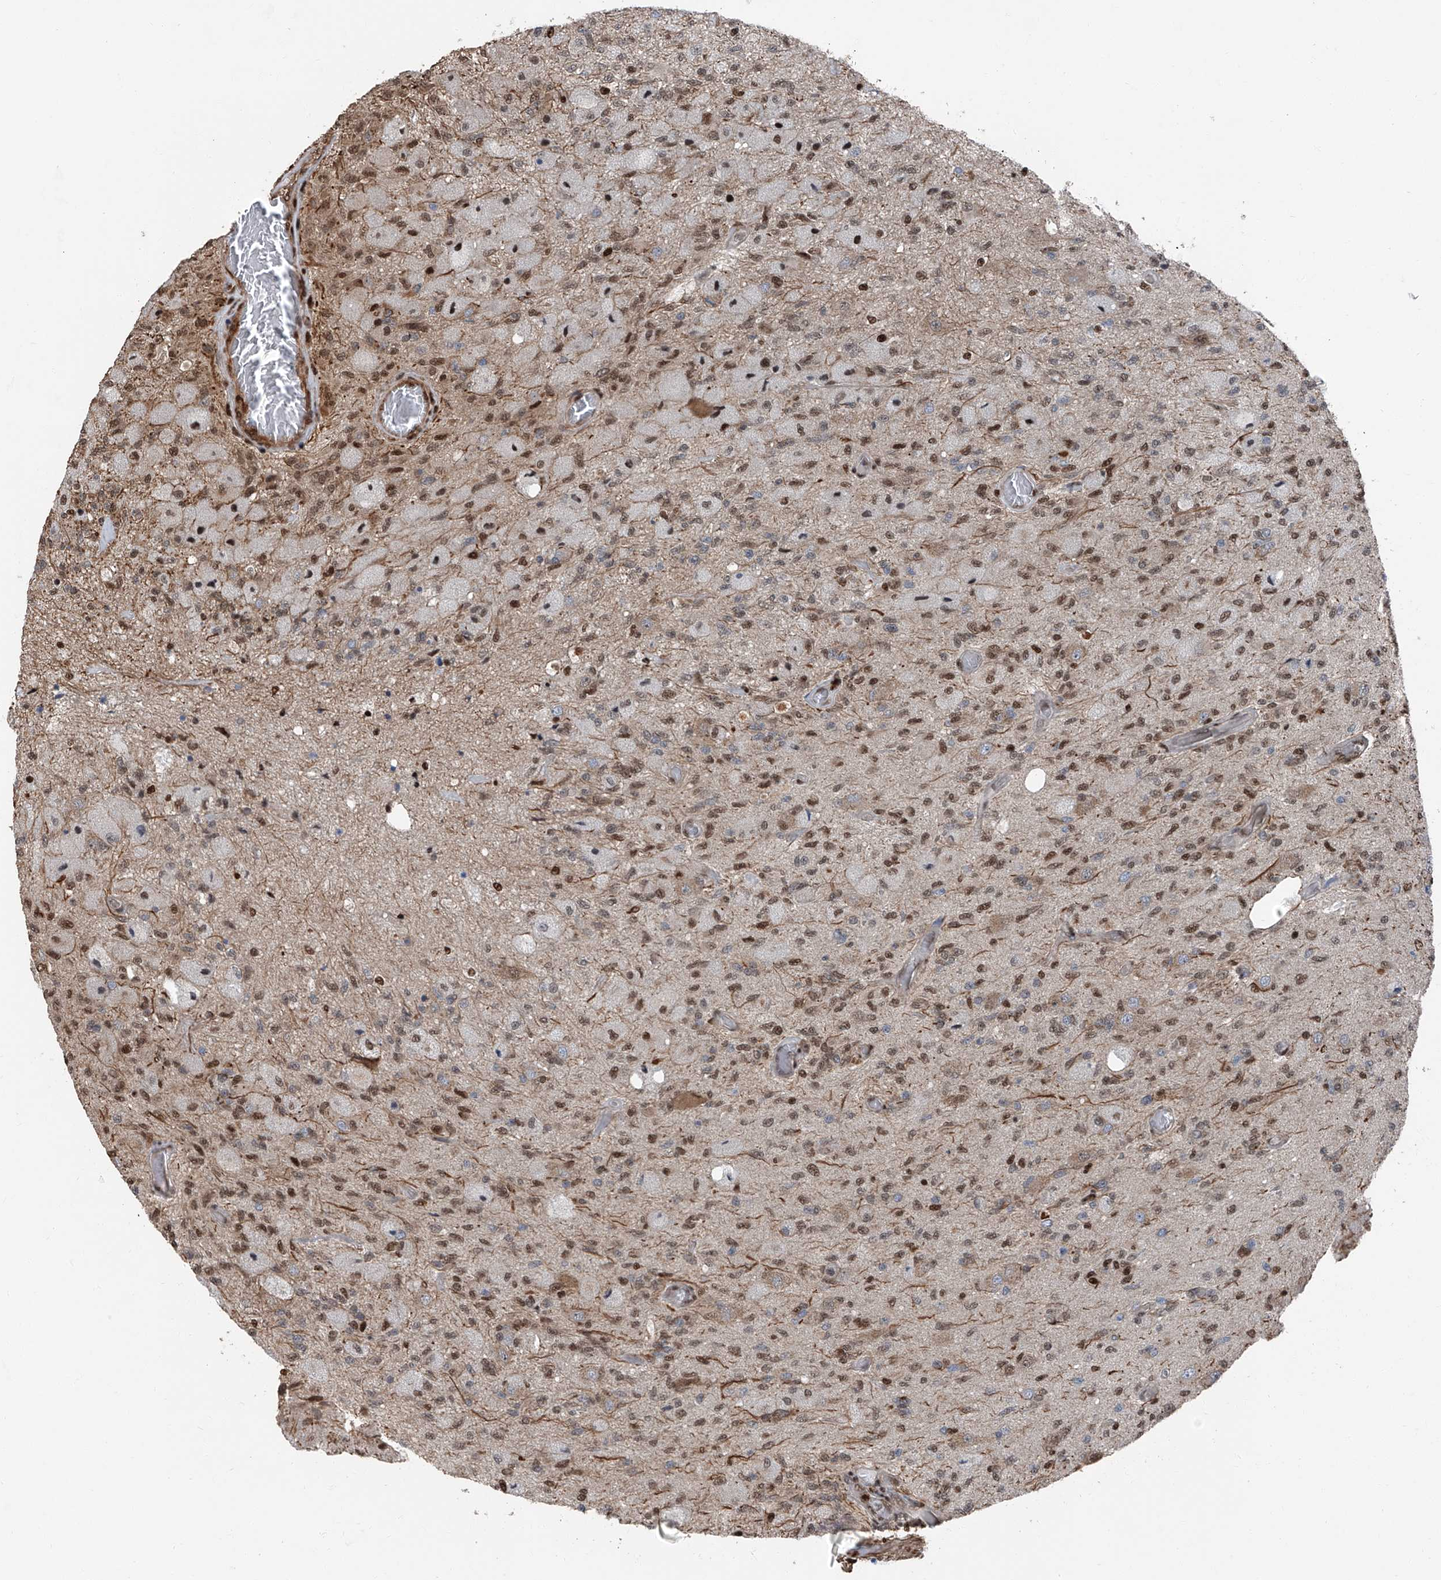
{"staining": {"intensity": "moderate", "quantity": ">75%", "location": "nuclear"}, "tissue": "glioma", "cell_type": "Tumor cells", "image_type": "cancer", "snomed": [{"axis": "morphology", "description": "Normal tissue, NOS"}, {"axis": "morphology", "description": "Glioma, malignant, High grade"}, {"axis": "topography", "description": "Cerebral cortex"}], "caption": "DAB immunohistochemical staining of human glioma demonstrates moderate nuclear protein staining in about >75% of tumor cells. (Brightfield microscopy of DAB IHC at high magnification).", "gene": "FKBP5", "patient": {"sex": "male", "age": 77}}